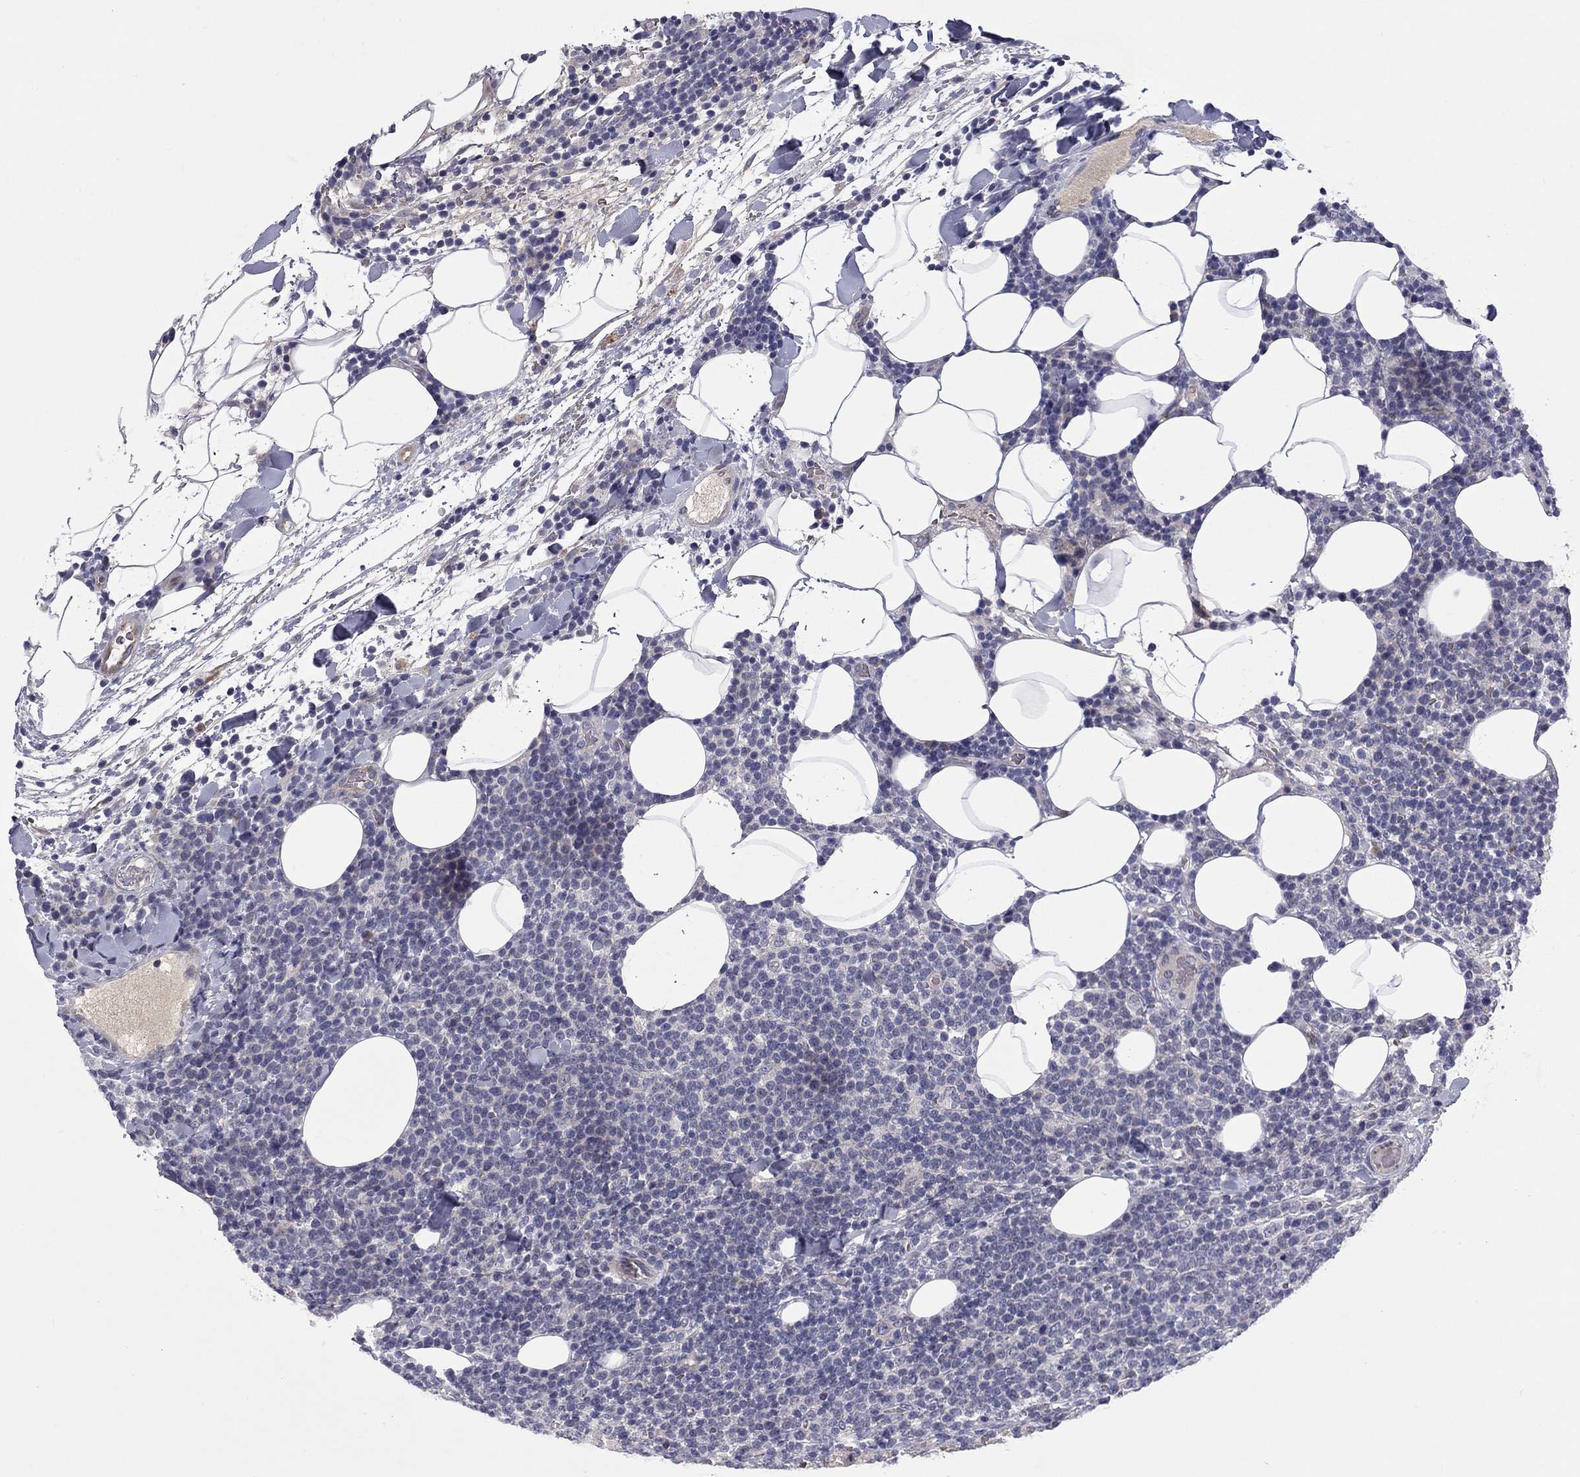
{"staining": {"intensity": "negative", "quantity": "none", "location": "none"}, "tissue": "lymphoma", "cell_type": "Tumor cells", "image_type": "cancer", "snomed": [{"axis": "morphology", "description": "Malignant lymphoma, non-Hodgkin's type, High grade"}, {"axis": "topography", "description": "Lymph node"}], "caption": "This histopathology image is of malignant lymphoma, non-Hodgkin's type (high-grade) stained with IHC to label a protein in brown with the nuclei are counter-stained blue. There is no positivity in tumor cells.", "gene": "UNC119B", "patient": {"sex": "male", "age": 61}}